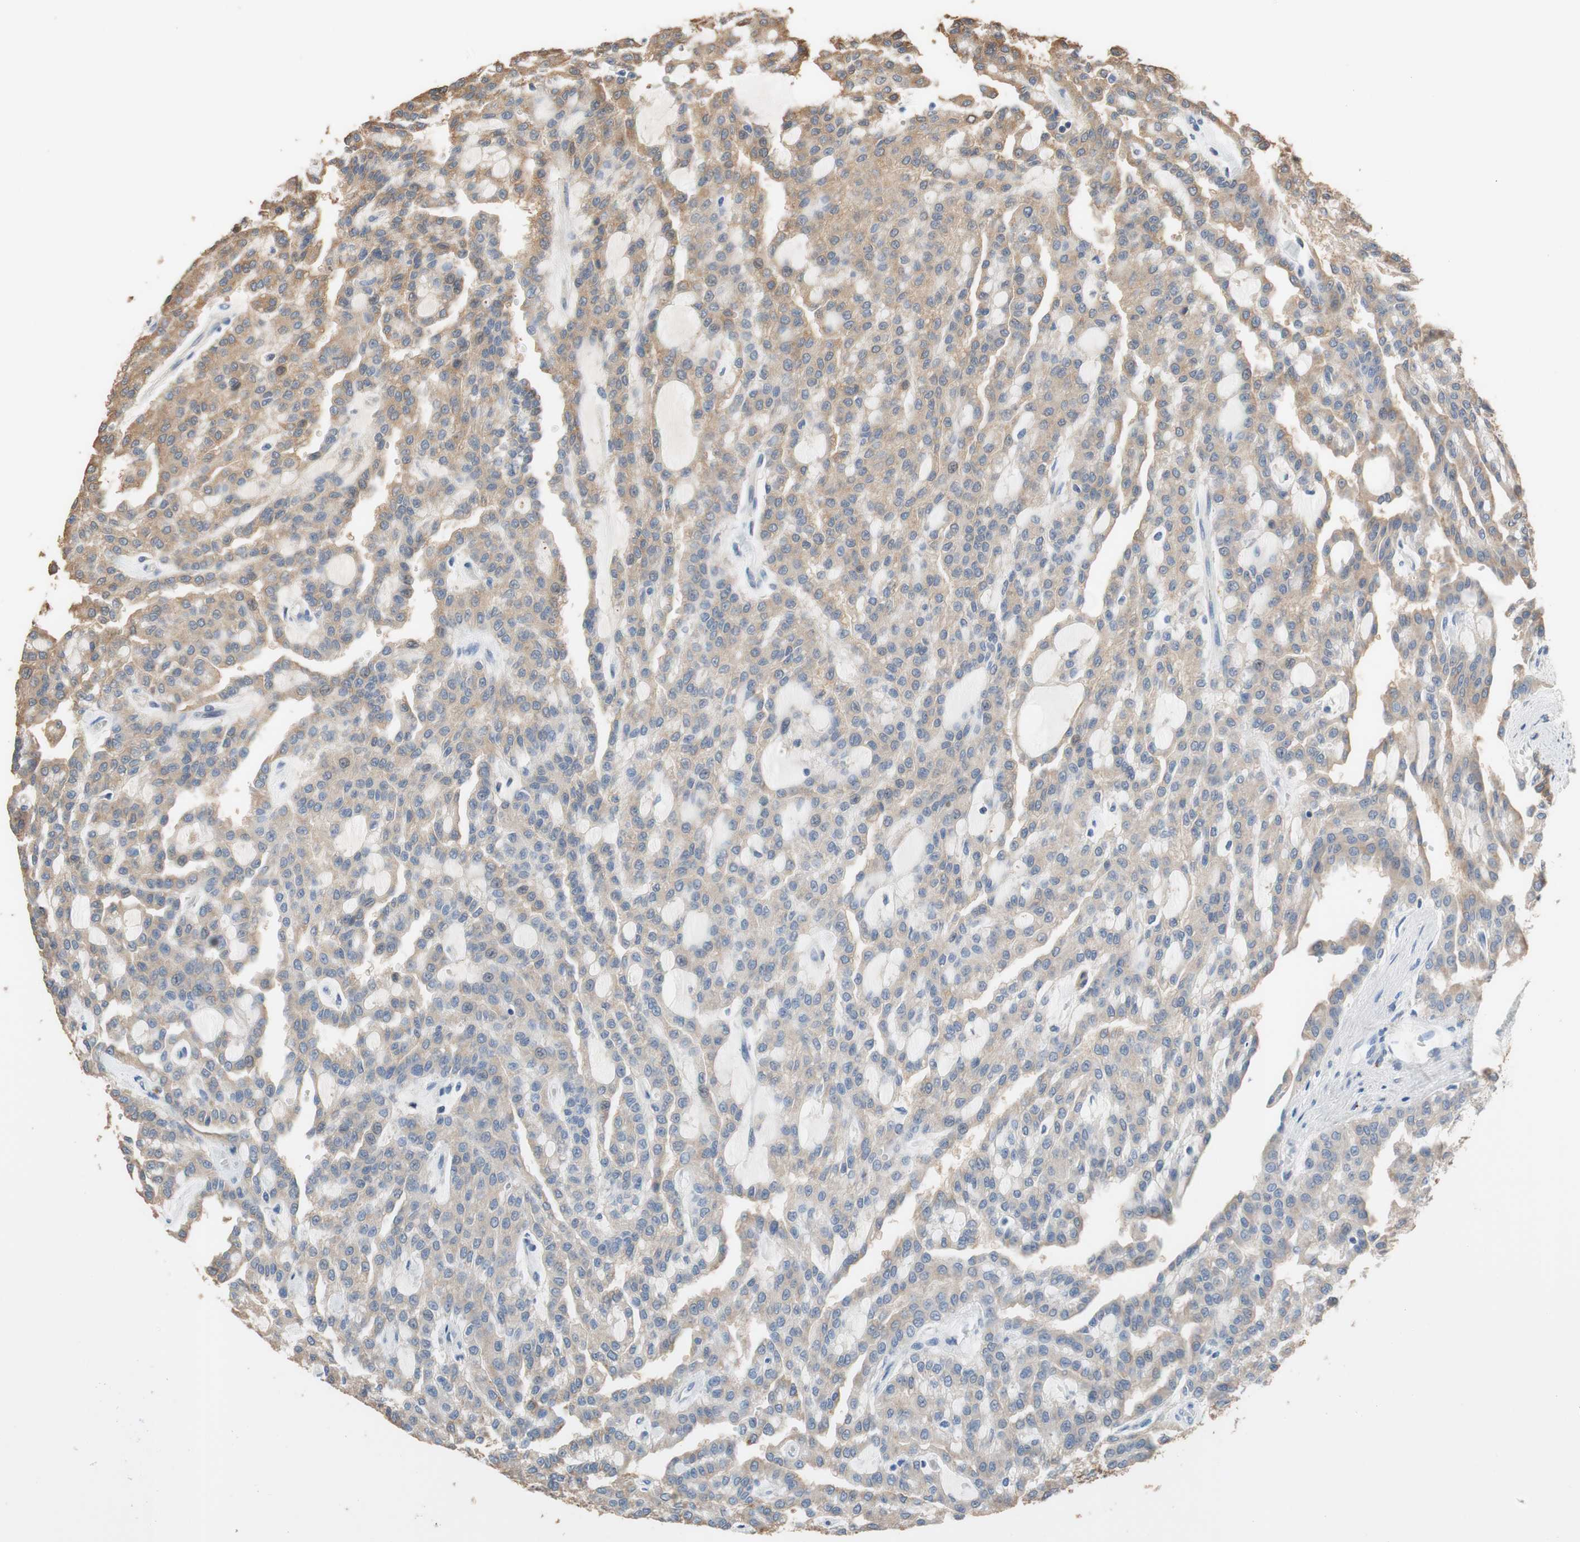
{"staining": {"intensity": "moderate", "quantity": ">75%", "location": "cytoplasmic/membranous"}, "tissue": "renal cancer", "cell_type": "Tumor cells", "image_type": "cancer", "snomed": [{"axis": "morphology", "description": "Adenocarcinoma, NOS"}, {"axis": "topography", "description": "Kidney"}], "caption": "Tumor cells demonstrate medium levels of moderate cytoplasmic/membranous staining in approximately >75% of cells in human adenocarcinoma (renal). Nuclei are stained in blue.", "gene": "ALDH1A2", "patient": {"sex": "male", "age": 63}}